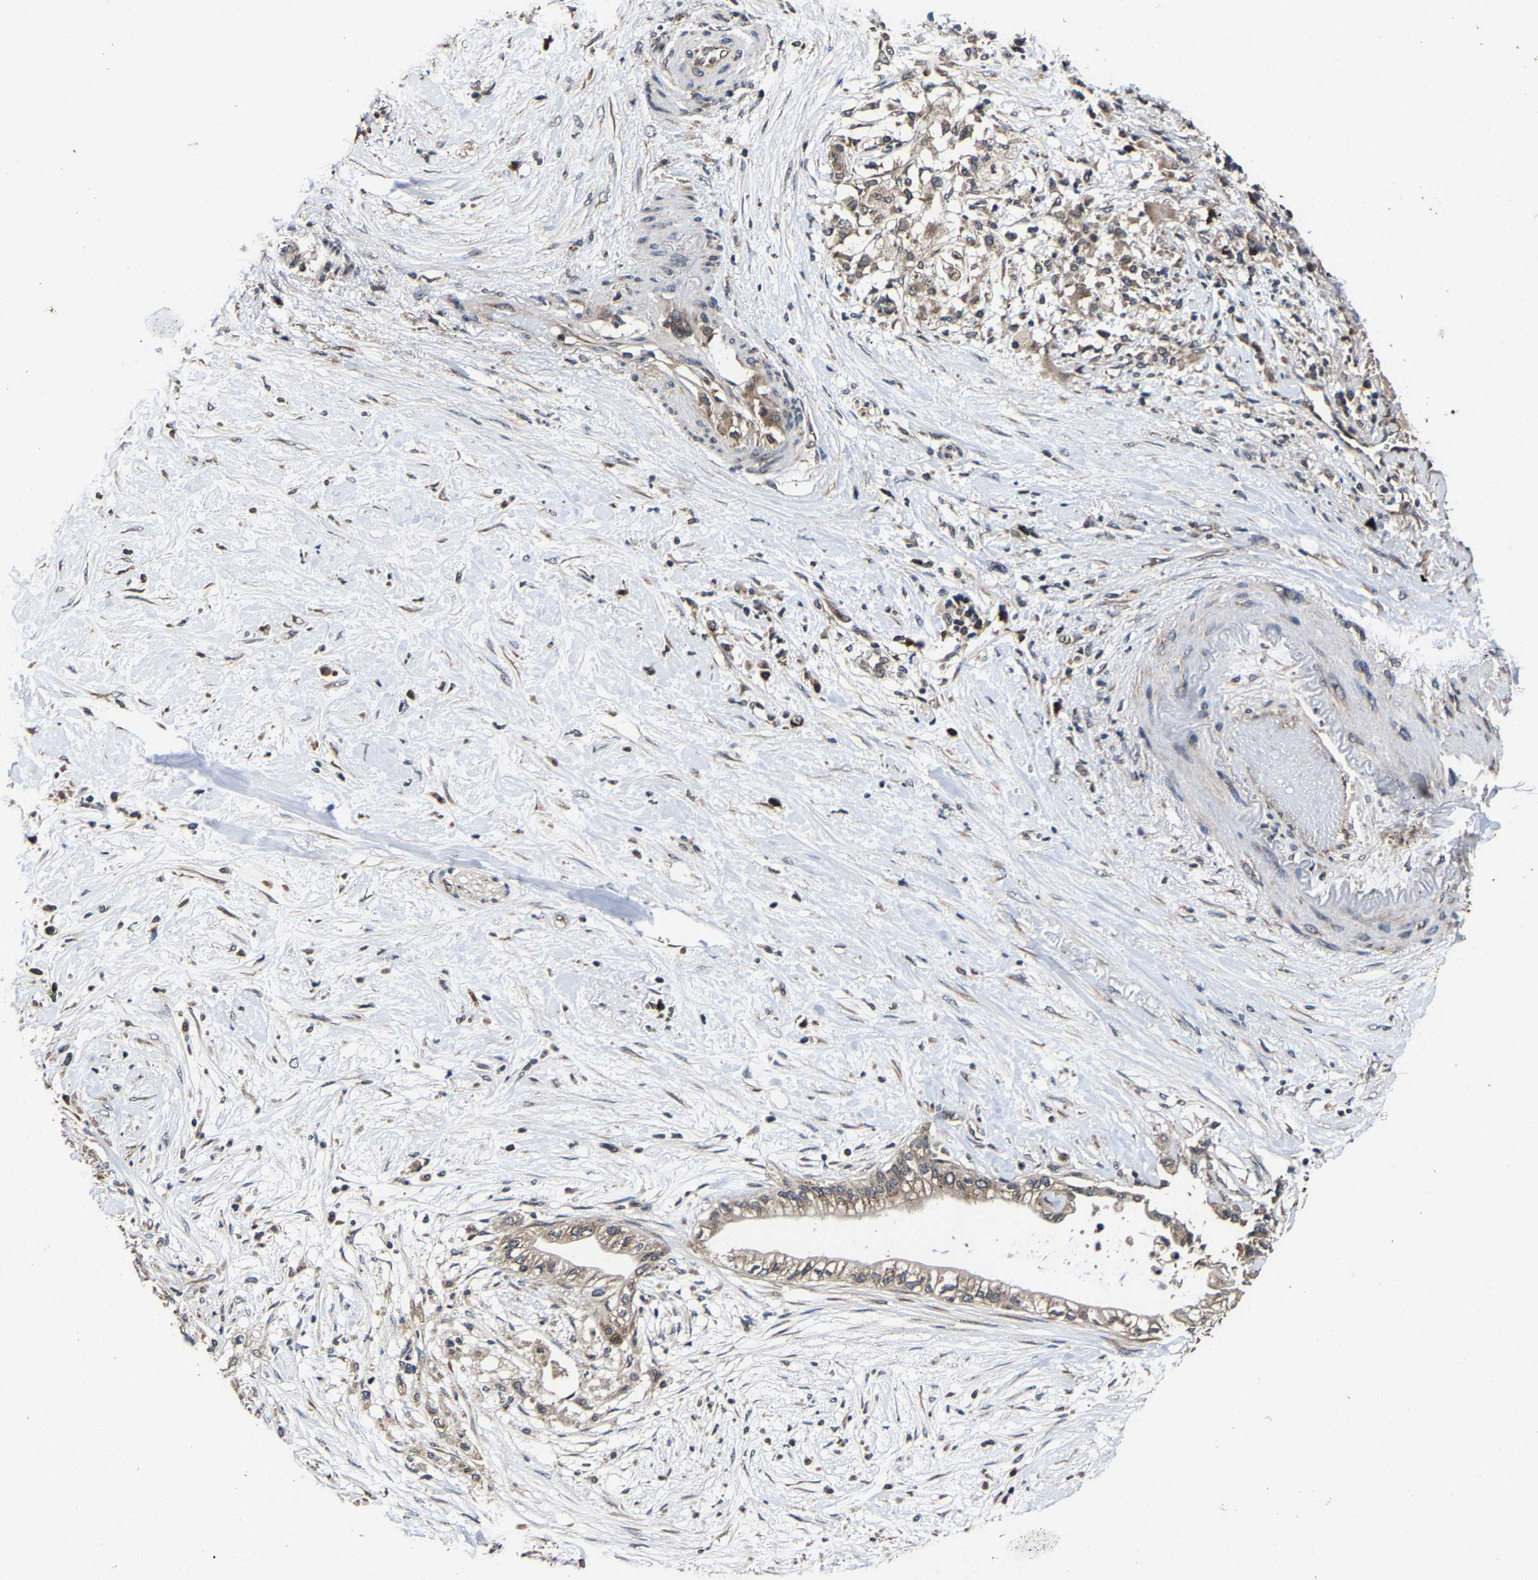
{"staining": {"intensity": "moderate", "quantity": ">75%", "location": "cytoplasmic/membranous"}, "tissue": "pancreatic cancer", "cell_type": "Tumor cells", "image_type": "cancer", "snomed": [{"axis": "morphology", "description": "Normal tissue, NOS"}, {"axis": "morphology", "description": "Adenocarcinoma, NOS"}, {"axis": "topography", "description": "Pancreas"}, {"axis": "topography", "description": "Duodenum"}], "caption": "A medium amount of moderate cytoplasmic/membranous expression is identified in about >75% of tumor cells in adenocarcinoma (pancreatic) tissue. (Stains: DAB in brown, nuclei in blue, Microscopy: brightfield microscopy at high magnification).", "gene": "EBAG9", "patient": {"sex": "female", "age": 60}}